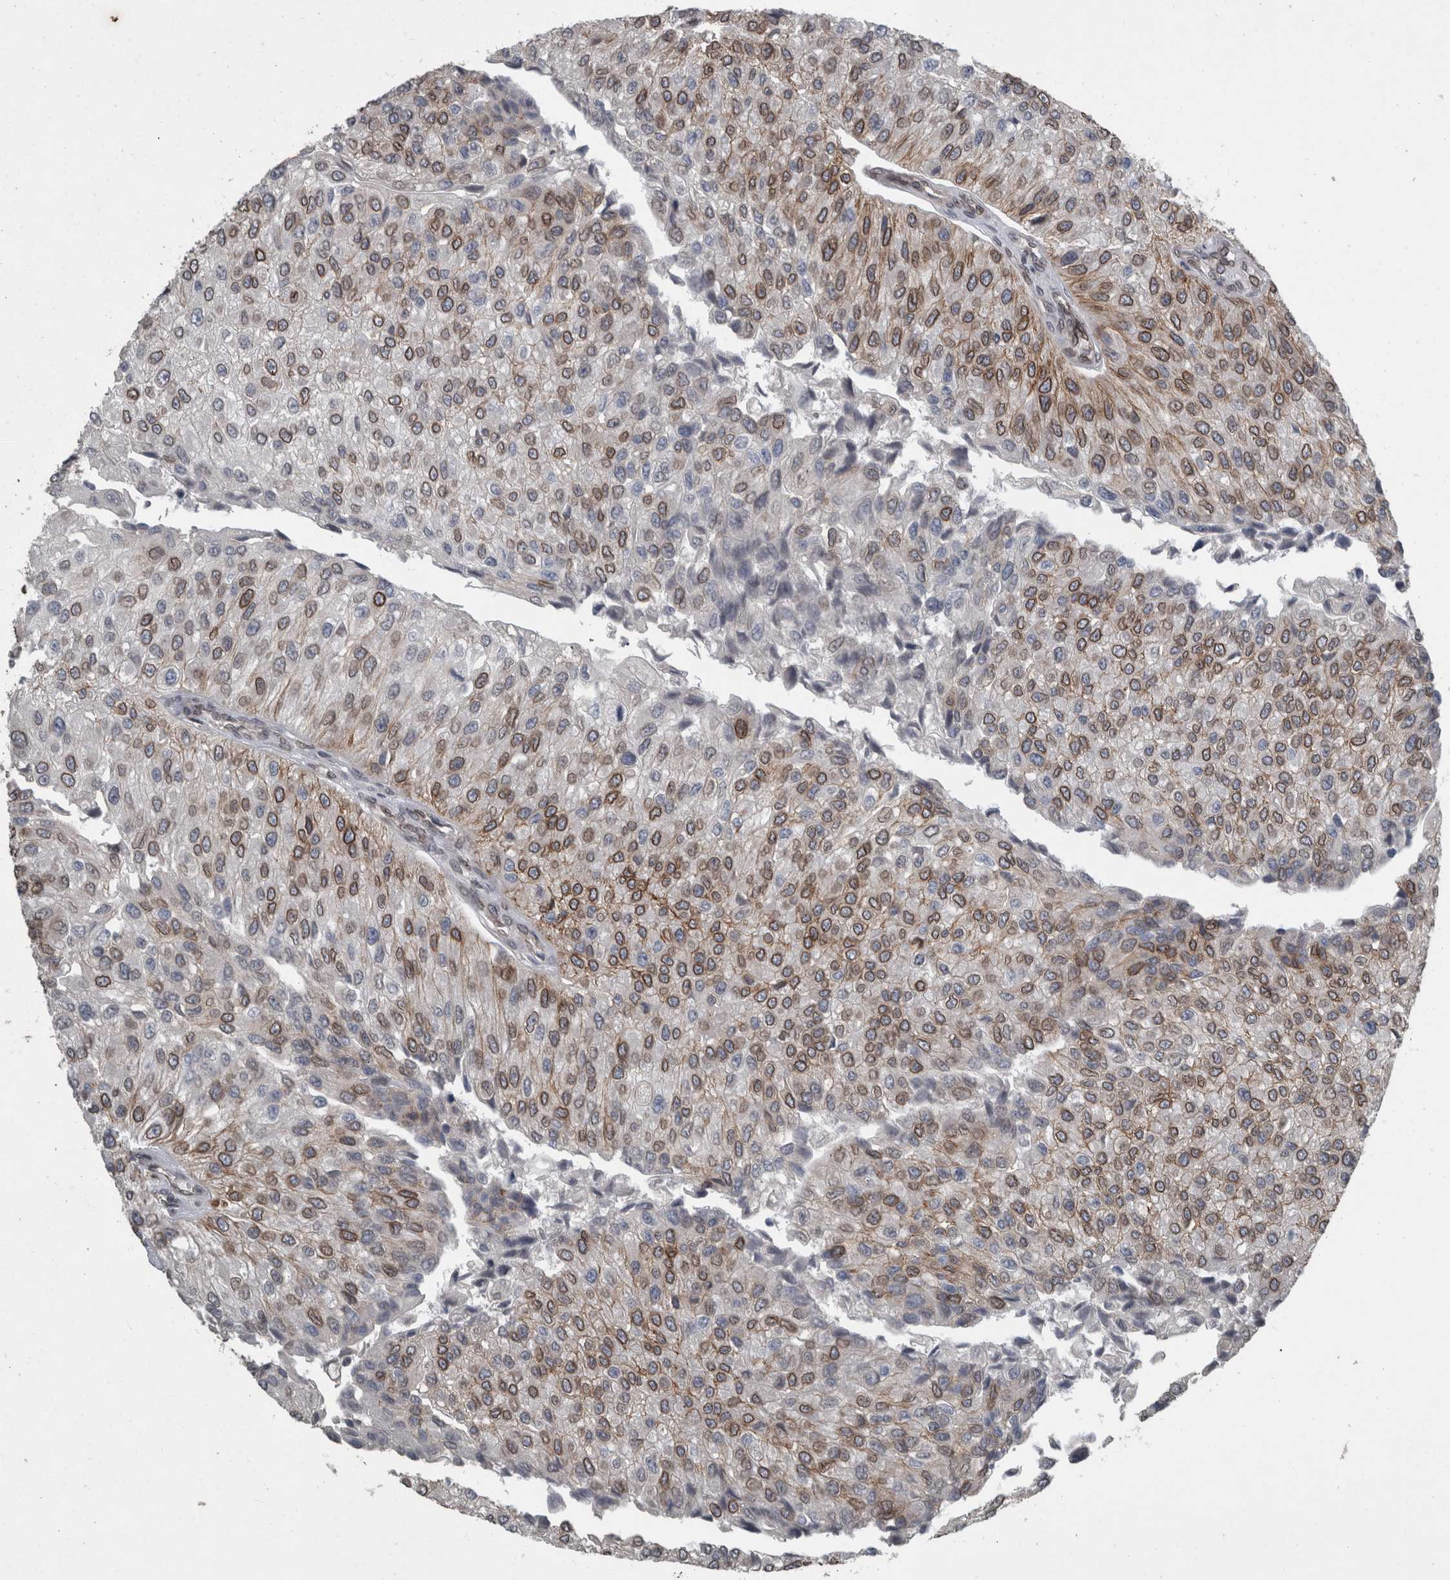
{"staining": {"intensity": "moderate", "quantity": ">75%", "location": "cytoplasmic/membranous,nuclear"}, "tissue": "urothelial cancer", "cell_type": "Tumor cells", "image_type": "cancer", "snomed": [{"axis": "morphology", "description": "Urothelial carcinoma, High grade"}, {"axis": "topography", "description": "Kidney"}, {"axis": "topography", "description": "Urinary bladder"}], "caption": "The photomicrograph demonstrates a brown stain indicating the presence of a protein in the cytoplasmic/membranous and nuclear of tumor cells in high-grade urothelial carcinoma.", "gene": "RANBP2", "patient": {"sex": "male", "age": 77}}